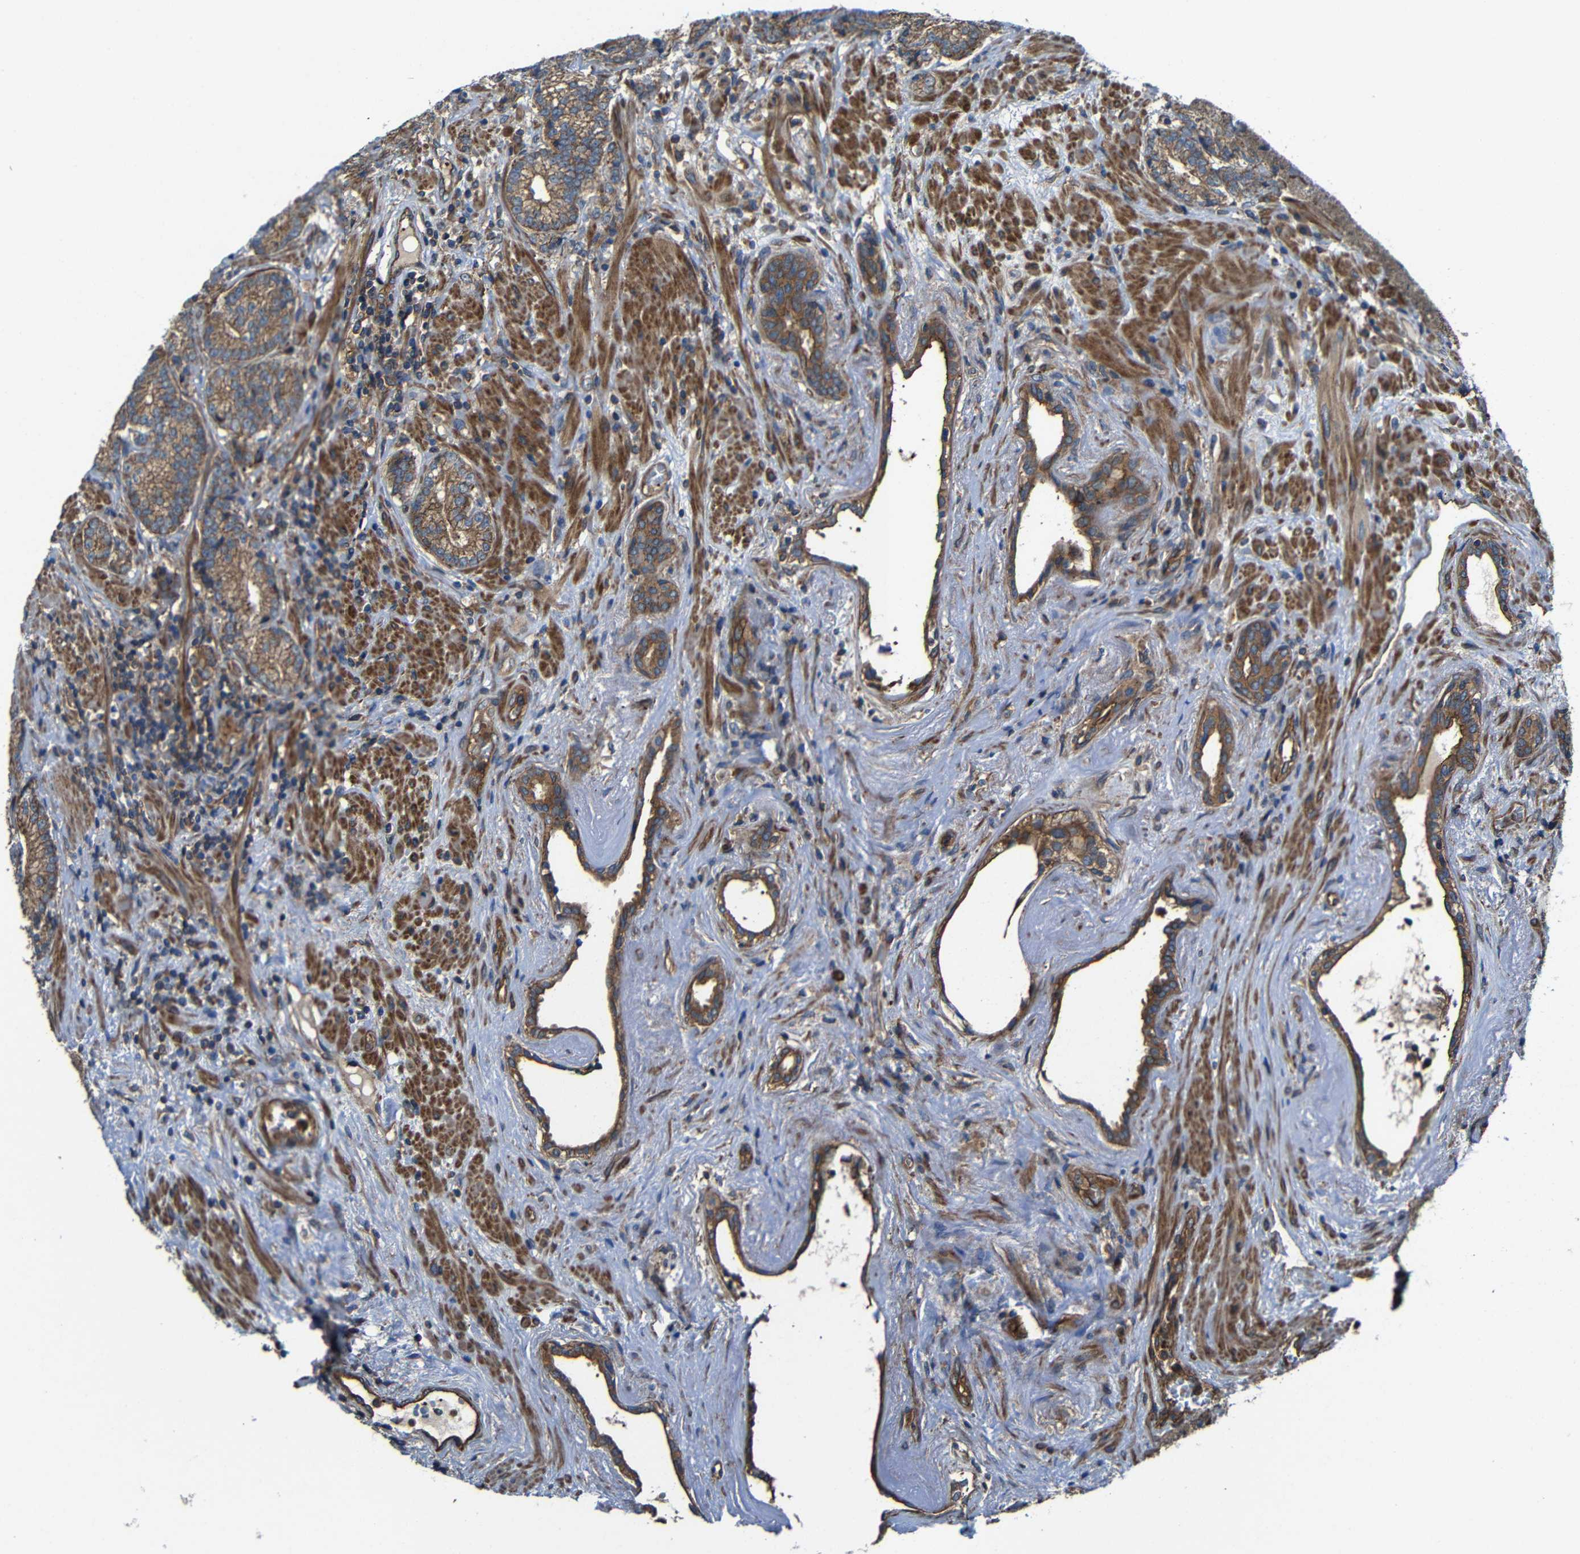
{"staining": {"intensity": "moderate", "quantity": ">75%", "location": "cytoplasmic/membranous"}, "tissue": "prostate cancer", "cell_type": "Tumor cells", "image_type": "cancer", "snomed": [{"axis": "morphology", "description": "Adenocarcinoma, High grade"}, {"axis": "topography", "description": "Prostate"}], "caption": "Tumor cells demonstrate medium levels of moderate cytoplasmic/membranous staining in about >75% of cells in prostate cancer. (DAB (3,3'-diaminobenzidine) = brown stain, brightfield microscopy at high magnification).", "gene": "PTCH1", "patient": {"sex": "male", "age": 61}}